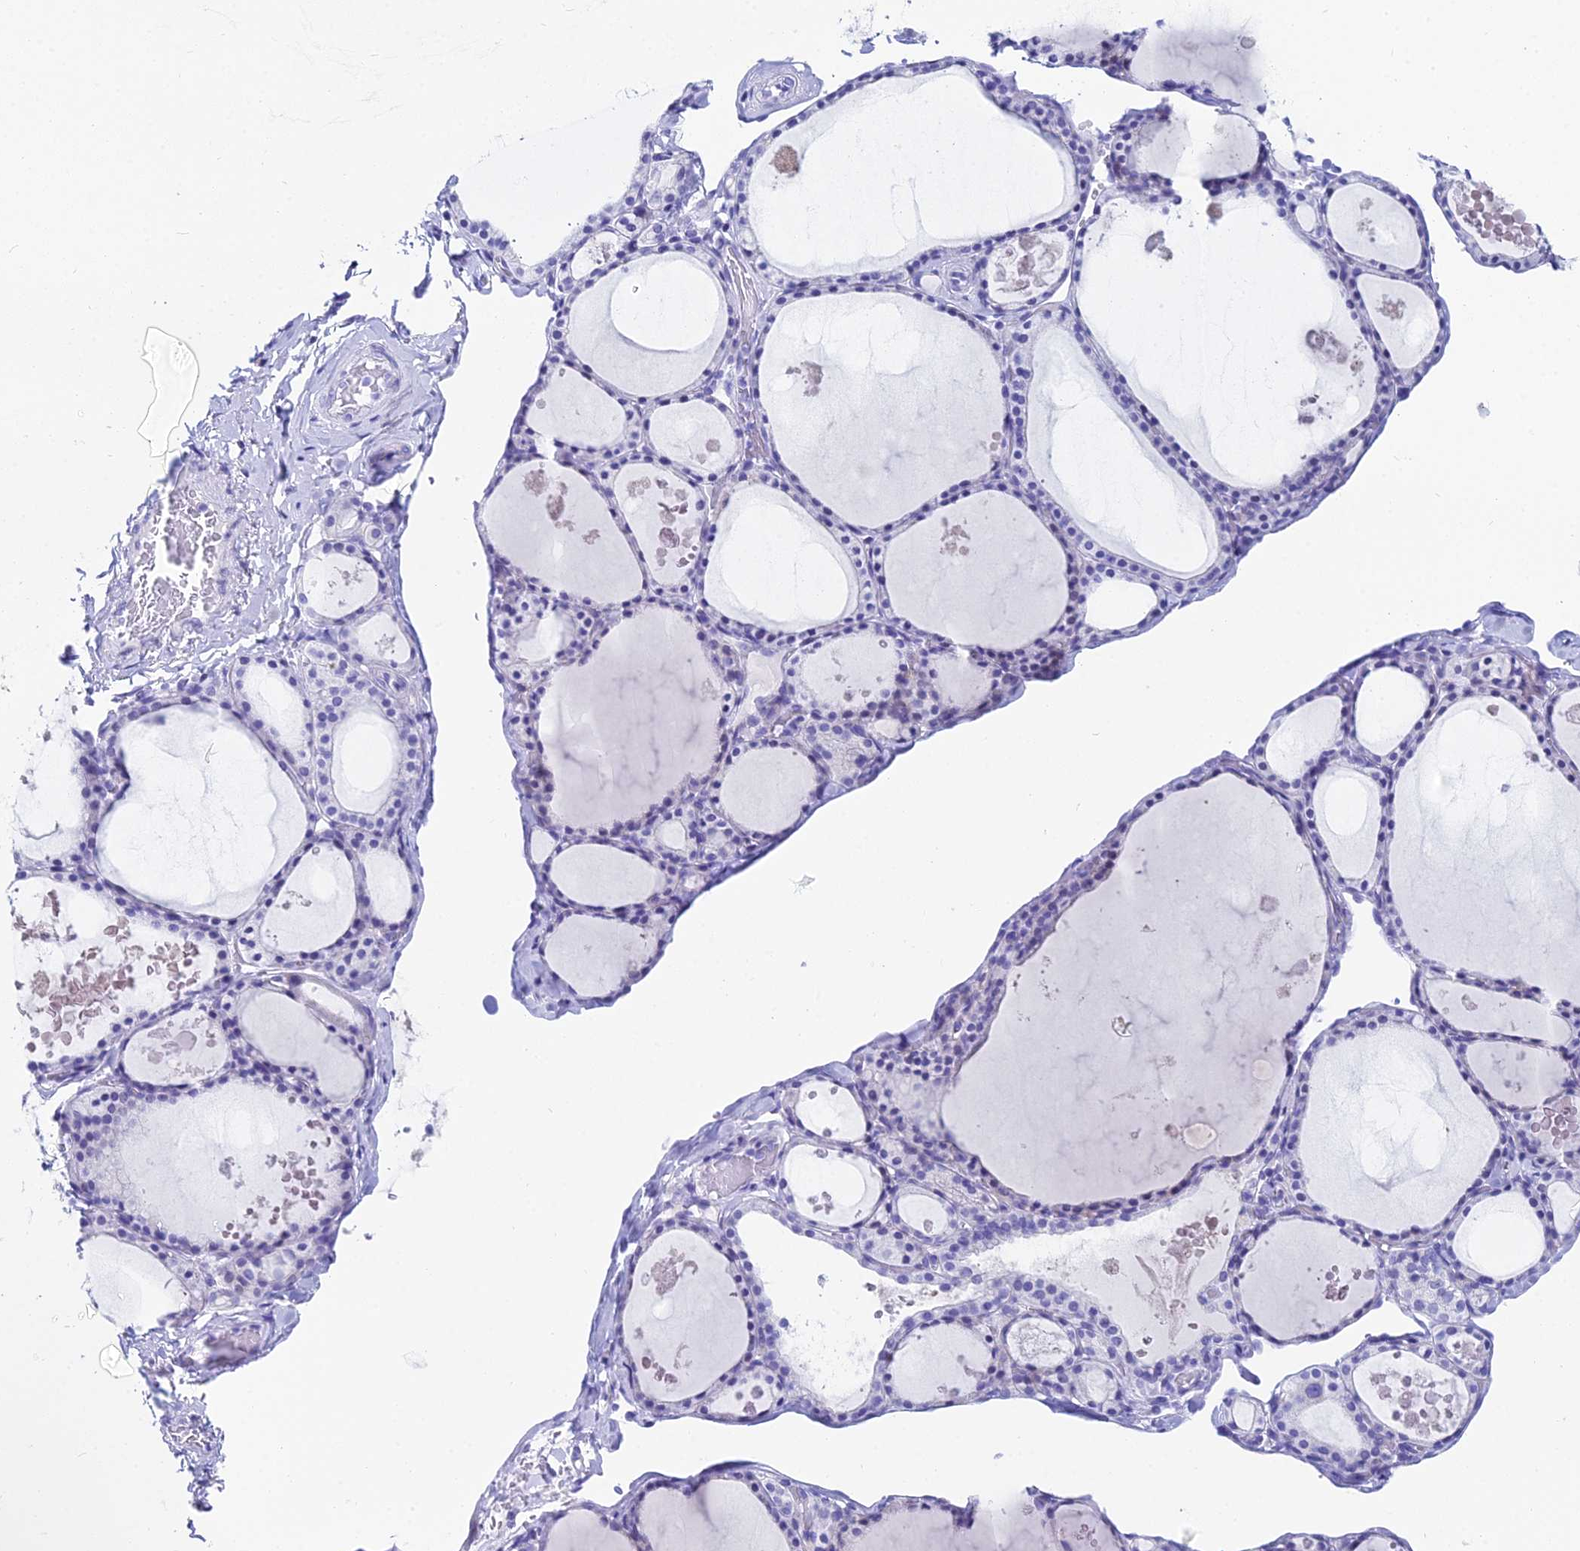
{"staining": {"intensity": "negative", "quantity": "none", "location": "none"}, "tissue": "thyroid gland", "cell_type": "Glandular cells", "image_type": "normal", "snomed": [{"axis": "morphology", "description": "Normal tissue, NOS"}, {"axis": "topography", "description": "Thyroid gland"}], "caption": "Immunohistochemical staining of normal thyroid gland demonstrates no significant expression in glandular cells.", "gene": "HSPA1L", "patient": {"sex": "male", "age": 56}}